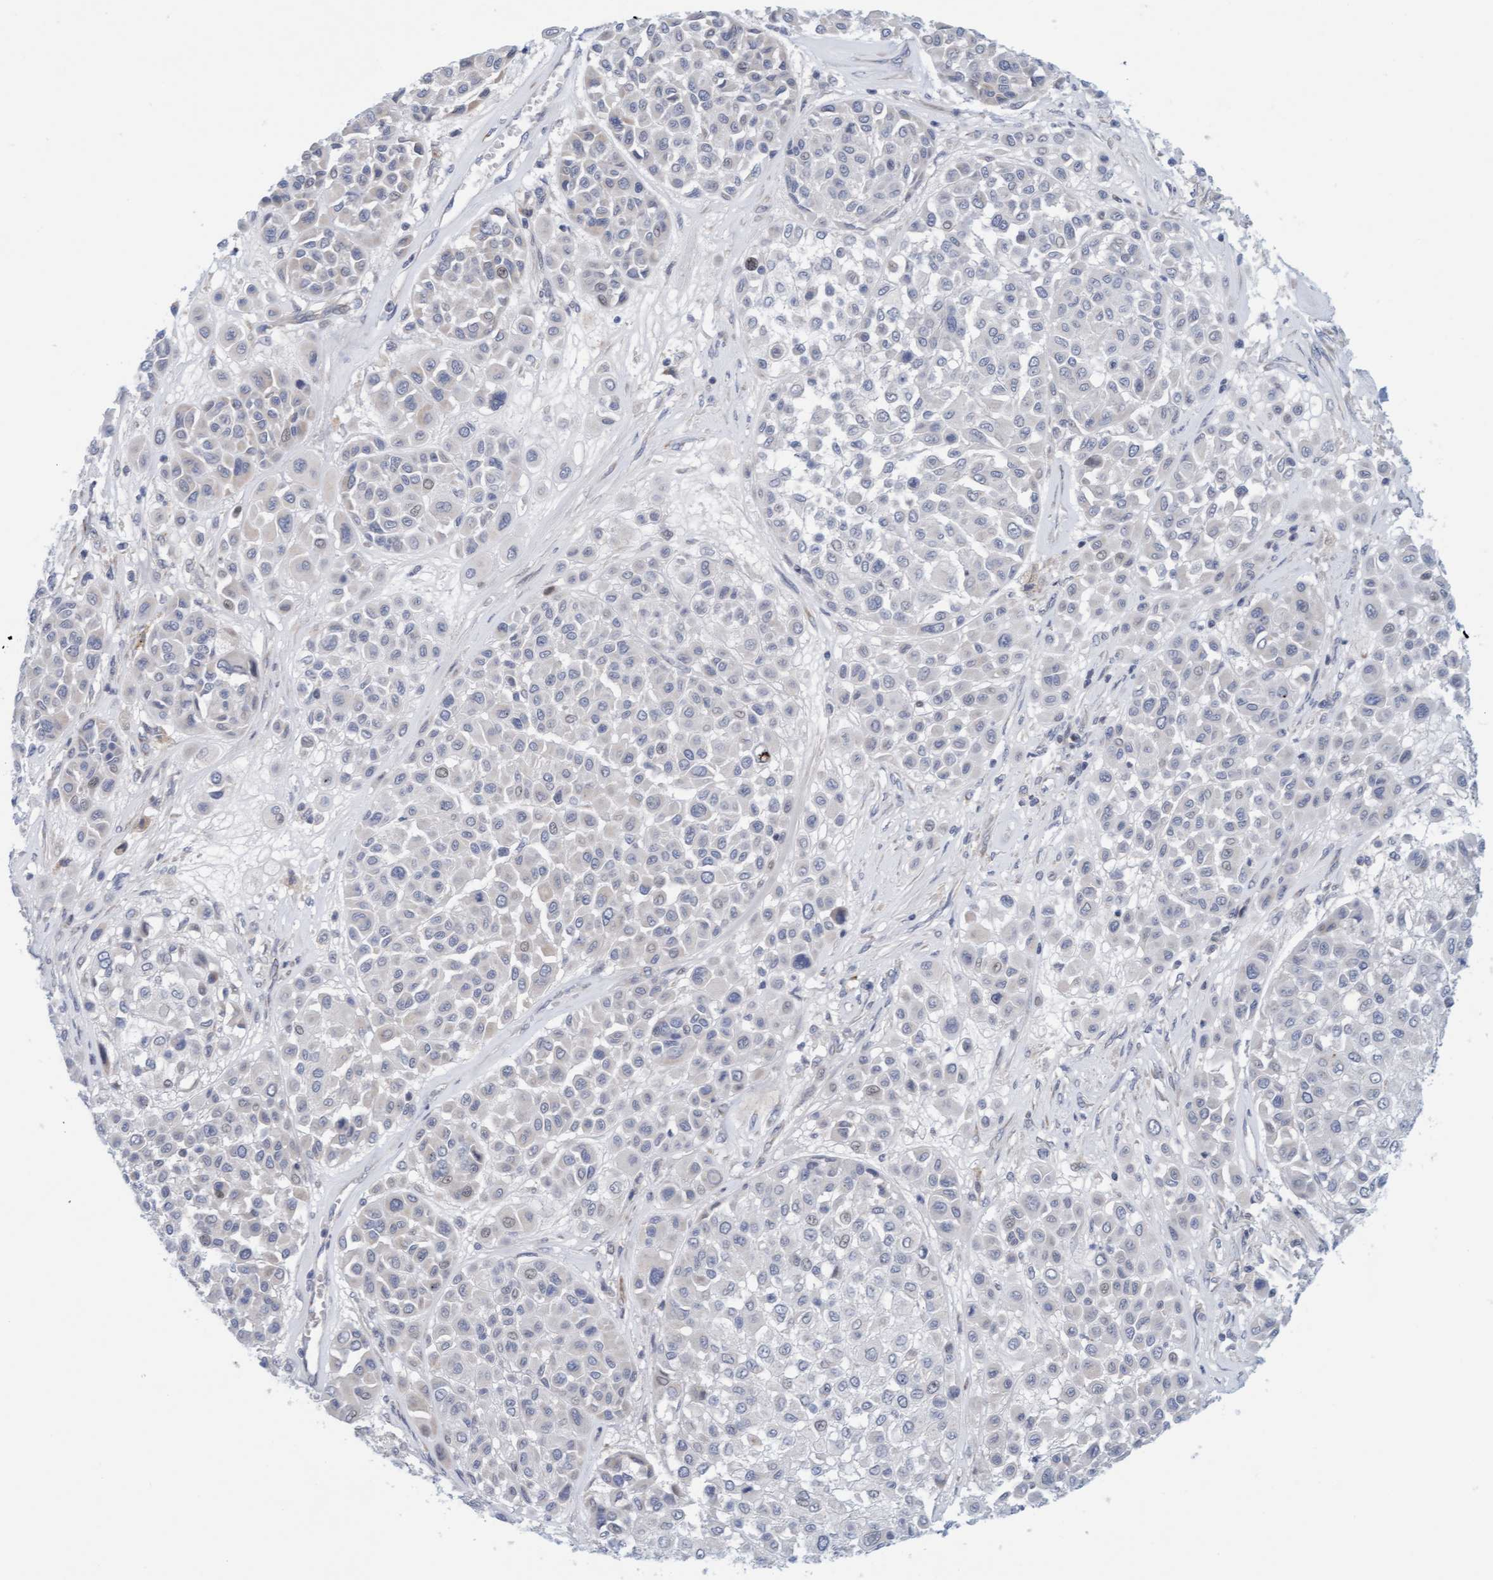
{"staining": {"intensity": "negative", "quantity": "none", "location": "none"}, "tissue": "melanoma", "cell_type": "Tumor cells", "image_type": "cancer", "snomed": [{"axis": "morphology", "description": "Malignant melanoma, Metastatic site"}, {"axis": "topography", "description": "Soft tissue"}], "caption": "Micrograph shows no protein expression in tumor cells of melanoma tissue. (DAB immunohistochemistry with hematoxylin counter stain).", "gene": "ZC3H3", "patient": {"sex": "male", "age": 41}}